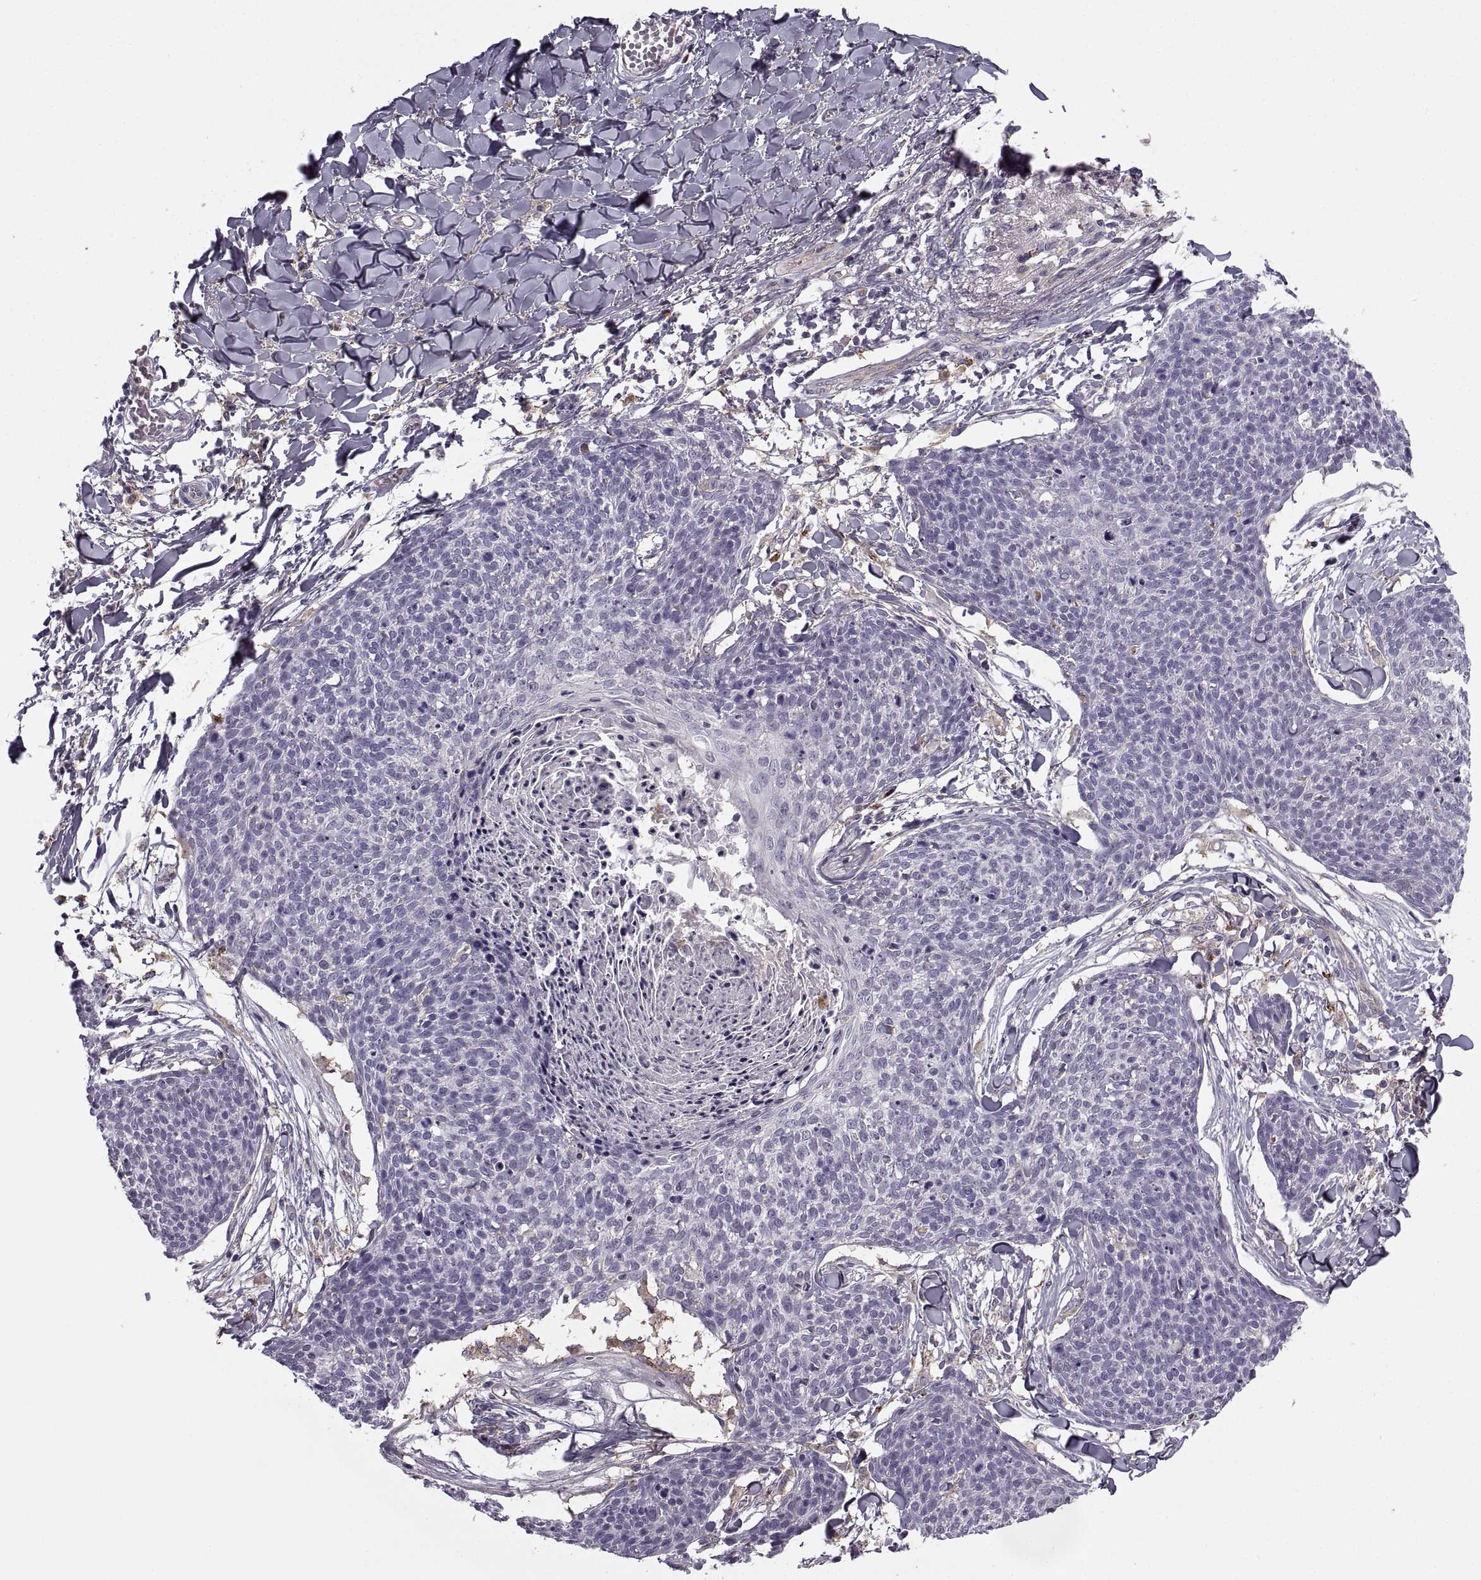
{"staining": {"intensity": "negative", "quantity": "none", "location": "none"}, "tissue": "skin cancer", "cell_type": "Tumor cells", "image_type": "cancer", "snomed": [{"axis": "morphology", "description": "Squamous cell carcinoma, NOS"}, {"axis": "topography", "description": "Skin"}, {"axis": "topography", "description": "Vulva"}], "caption": "The photomicrograph exhibits no staining of tumor cells in skin cancer.", "gene": "RALB", "patient": {"sex": "female", "age": 75}}